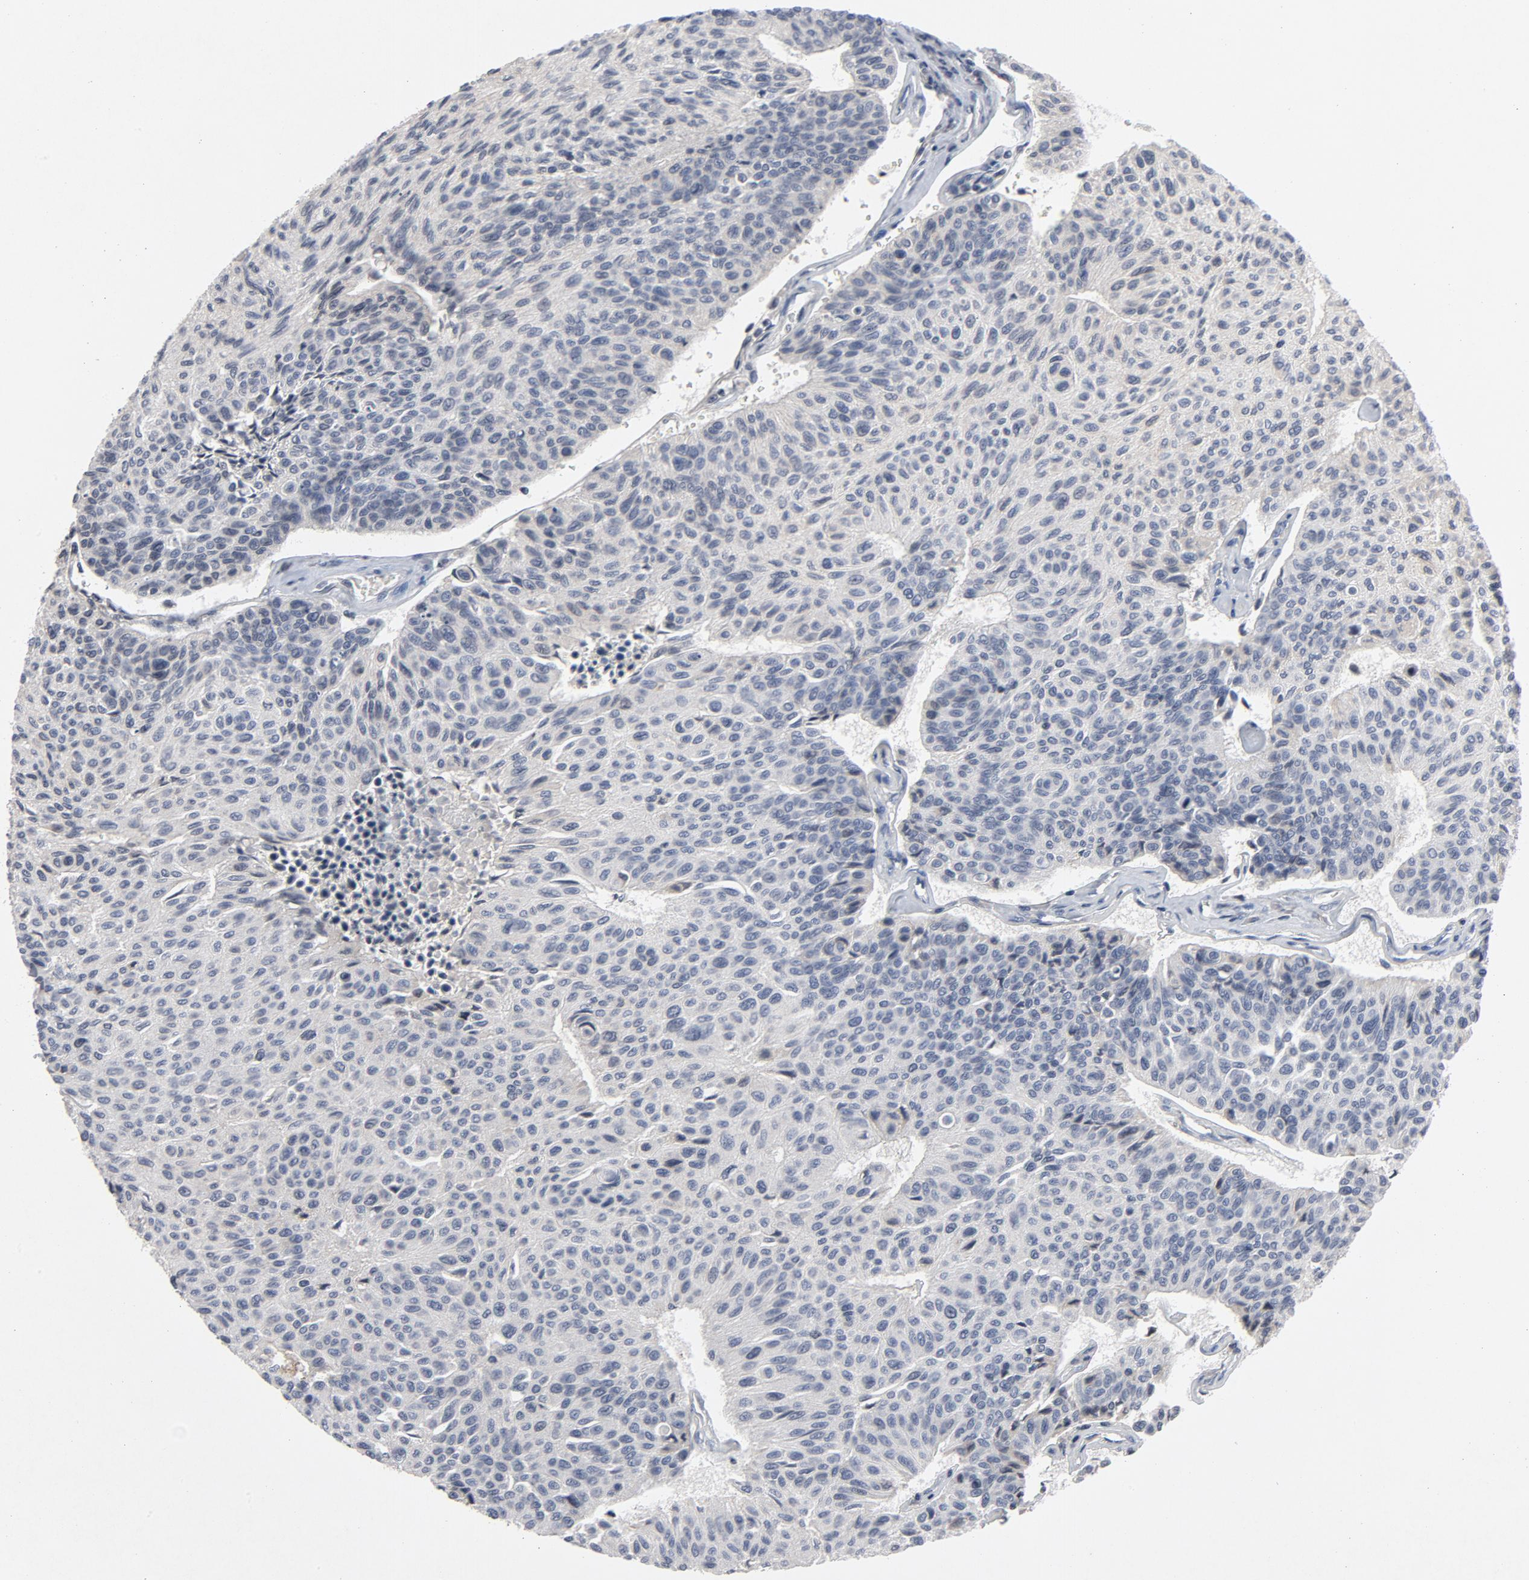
{"staining": {"intensity": "negative", "quantity": "none", "location": "none"}, "tissue": "urothelial cancer", "cell_type": "Tumor cells", "image_type": "cancer", "snomed": [{"axis": "morphology", "description": "Urothelial carcinoma, High grade"}, {"axis": "topography", "description": "Urinary bladder"}], "caption": "Photomicrograph shows no protein staining in tumor cells of urothelial carcinoma (high-grade) tissue.", "gene": "TCL1A", "patient": {"sex": "male", "age": 66}}